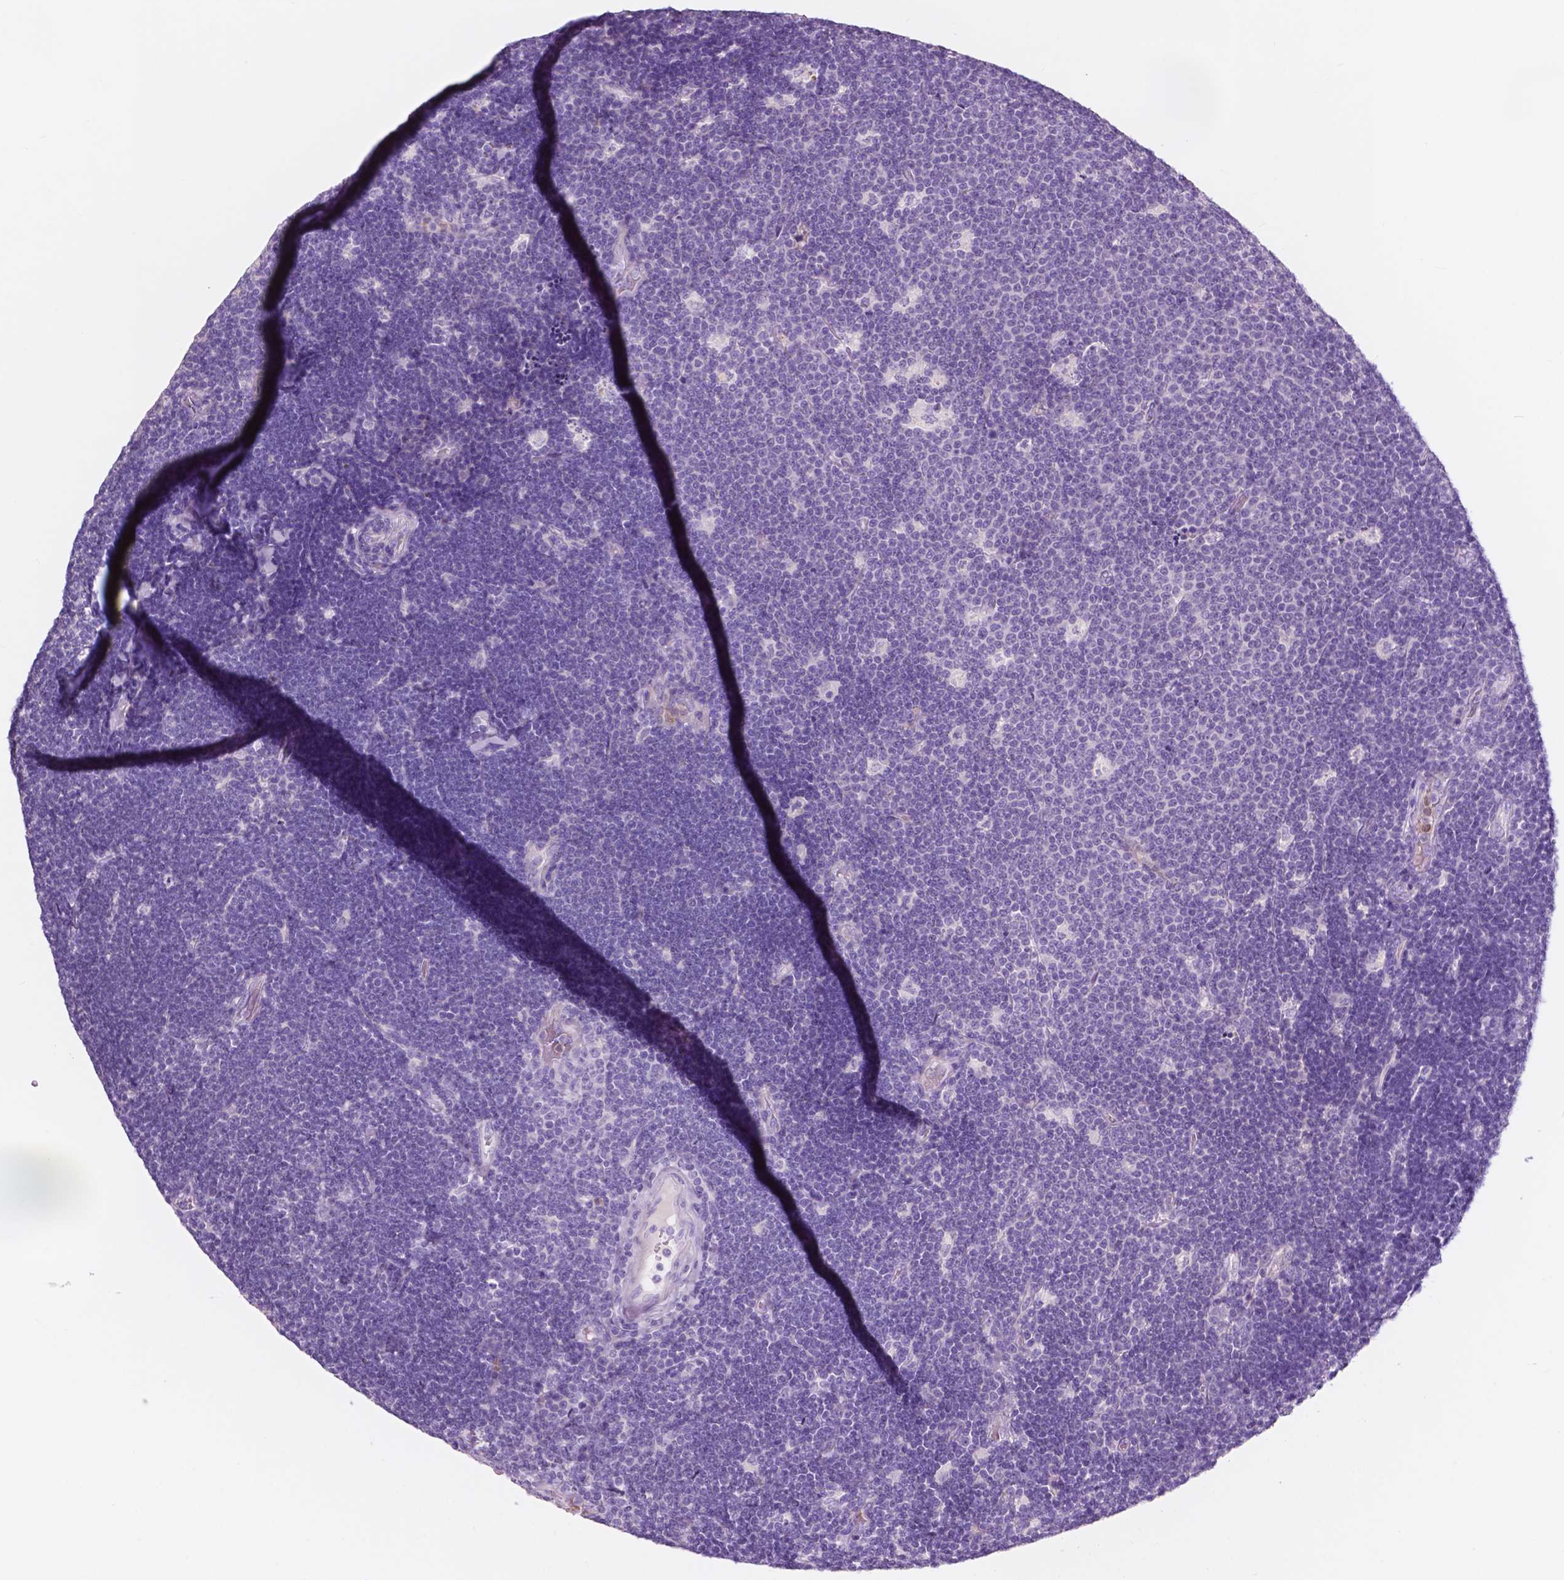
{"staining": {"intensity": "negative", "quantity": "none", "location": "none"}, "tissue": "lymphoma", "cell_type": "Tumor cells", "image_type": "cancer", "snomed": [{"axis": "morphology", "description": "Malignant lymphoma, non-Hodgkin's type, Low grade"}, {"axis": "topography", "description": "Brain"}], "caption": "There is no significant expression in tumor cells of malignant lymphoma, non-Hodgkin's type (low-grade). (Brightfield microscopy of DAB (3,3'-diaminobenzidine) IHC at high magnification).", "gene": "CUZD1", "patient": {"sex": "female", "age": 66}}